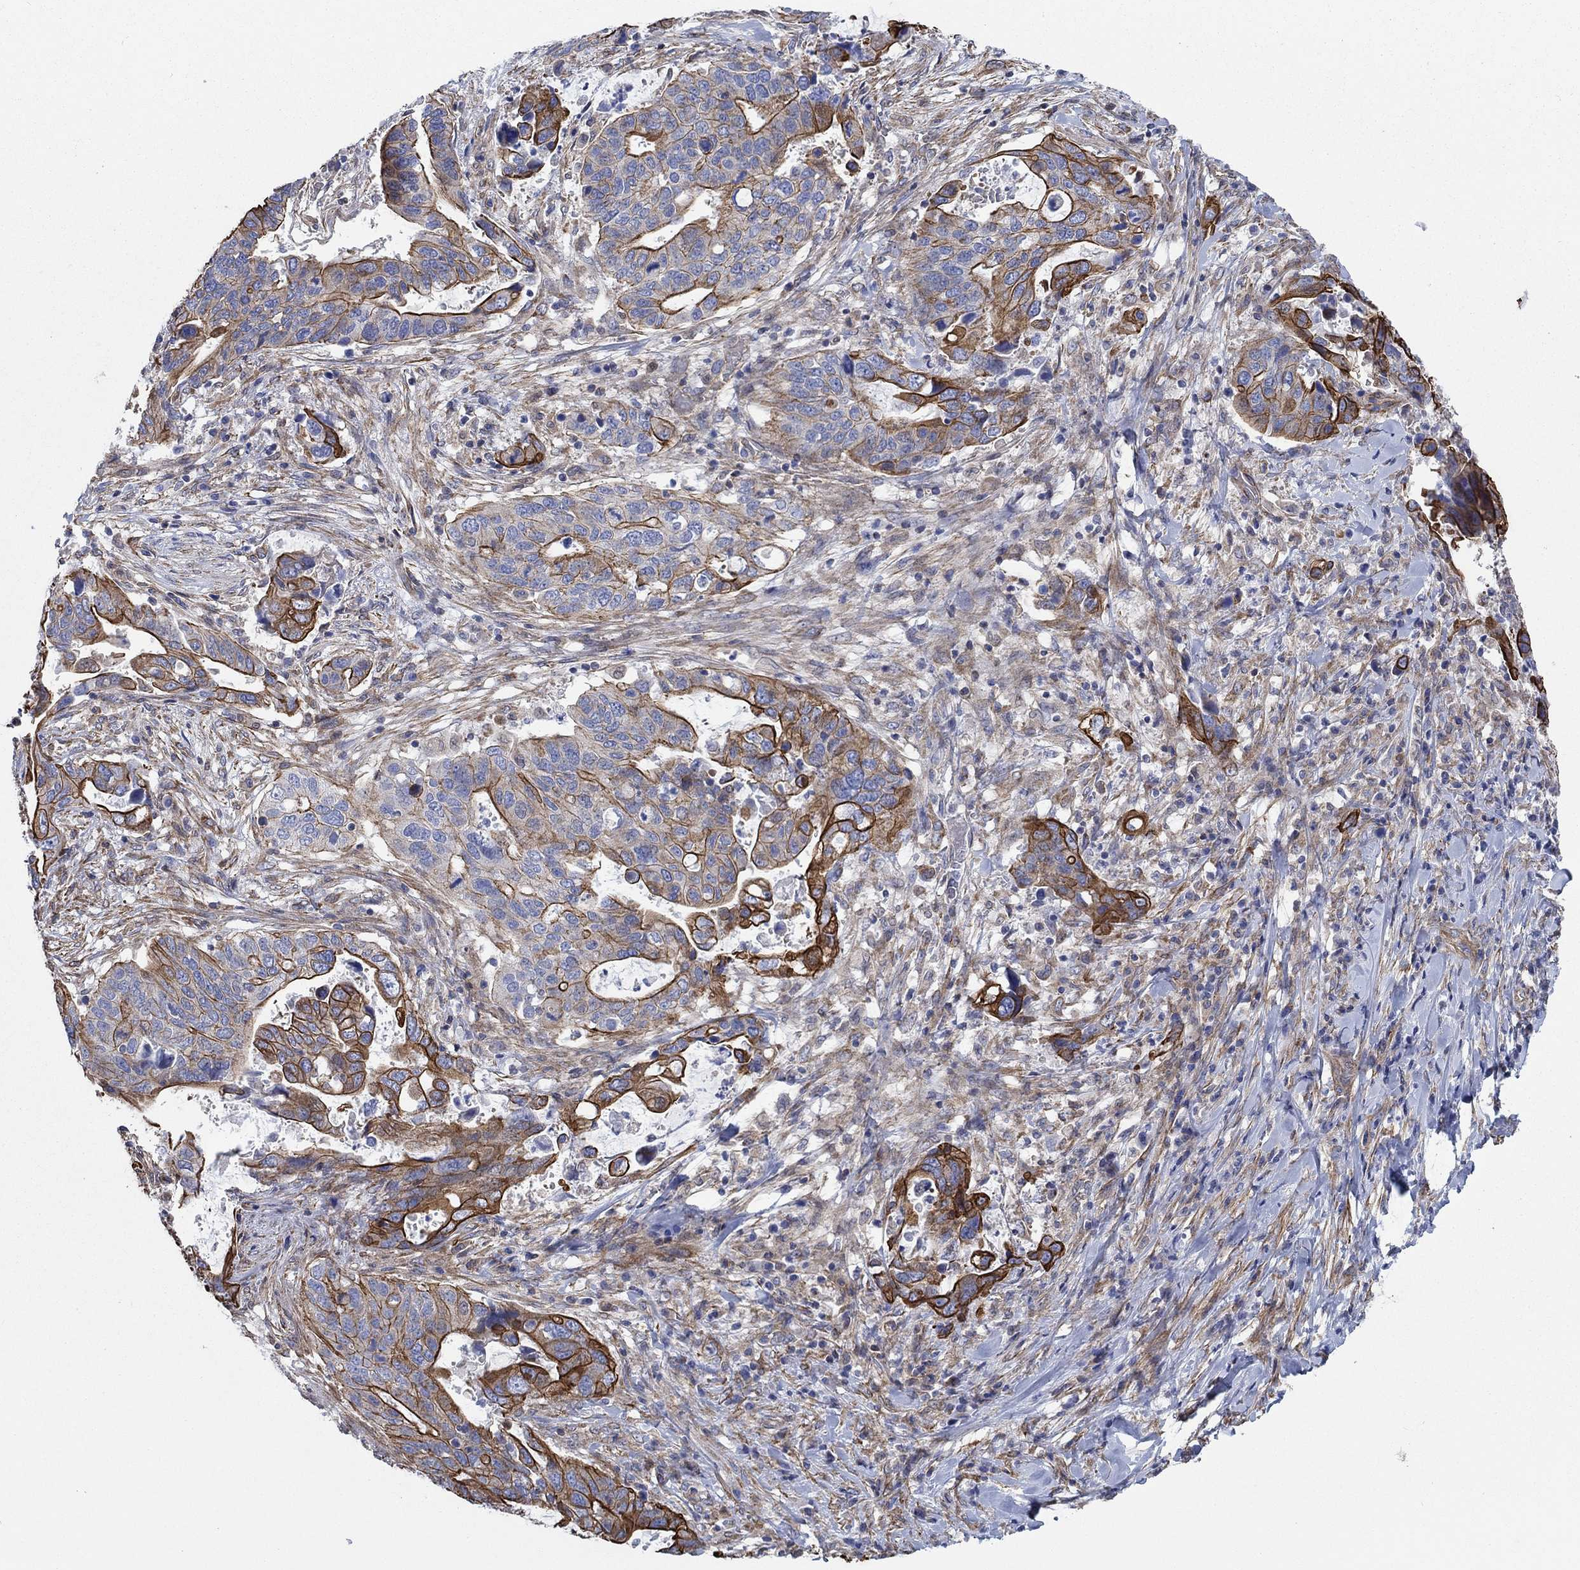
{"staining": {"intensity": "strong", "quantity": ">75%", "location": "cytoplasmic/membranous"}, "tissue": "stomach cancer", "cell_type": "Tumor cells", "image_type": "cancer", "snomed": [{"axis": "morphology", "description": "Adenocarcinoma, NOS"}, {"axis": "topography", "description": "Stomach"}], "caption": "Immunohistochemical staining of human stomach adenocarcinoma displays high levels of strong cytoplasmic/membranous staining in about >75% of tumor cells.", "gene": "FMN1", "patient": {"sex": "male", "age": 54}}